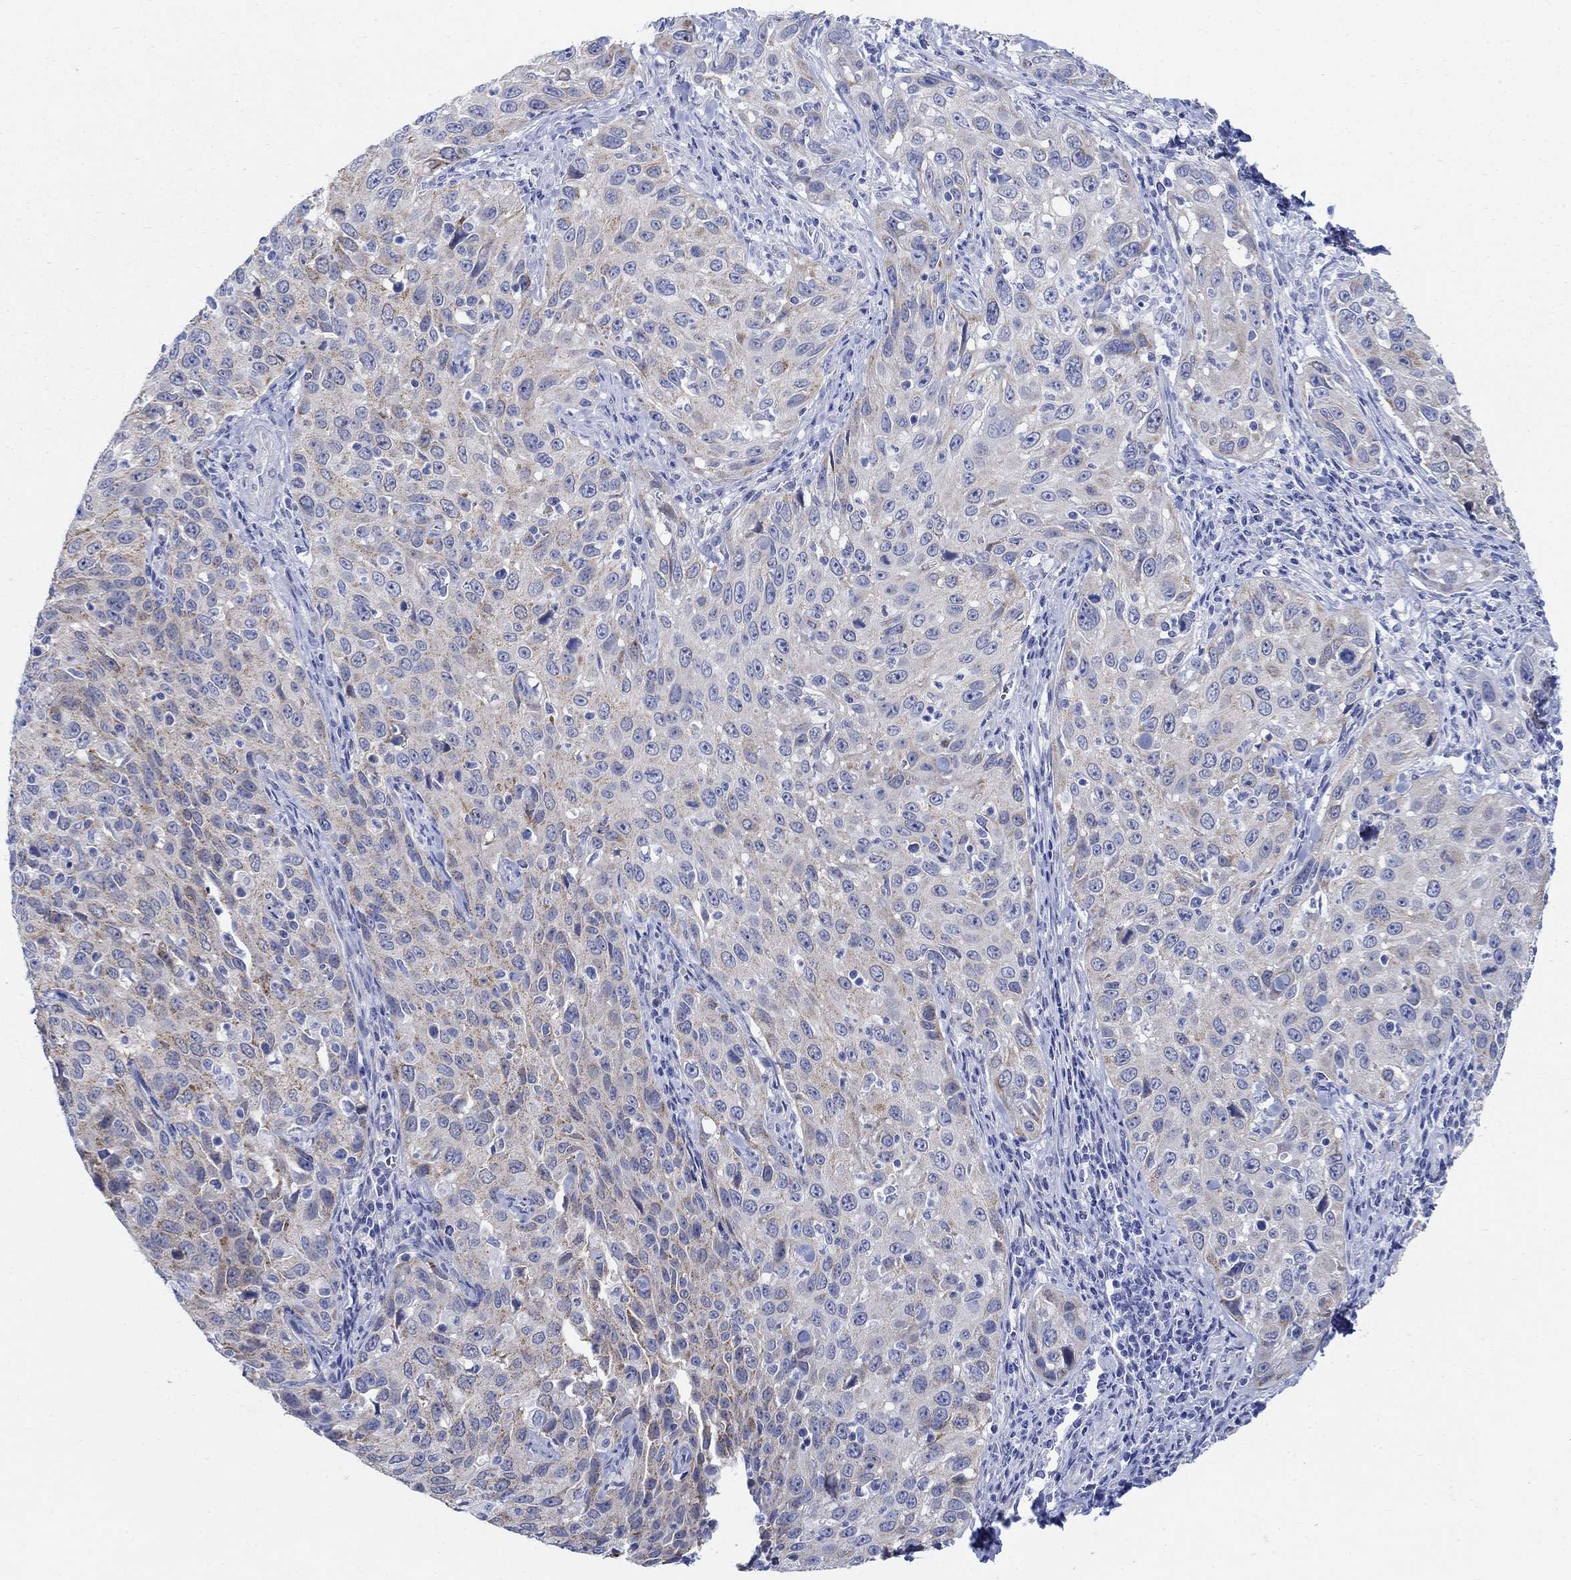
{"staining": {"intensity": "moderate", "quantity": "<25%", "location": "cytoplasmic/membranous"}, "tissue": "cervical cancer", "cell_type": "Tumor cells", "image_type": "cancer", "snomed": [{"axis": "morphology", "description": "Squamous cell carcinoma, NOS"}, {"axis": "topography", "description": "Cervix"}], "caption": "About <25% of tumor cells in cervical cancer (squamous cell carcinoma) display moderate cytoplasmic/membranous protein expression as visualized by brown immunohistochemical staining.", "gene": "ZDHHC14", "patient": {"sex": "female", "age": 26}}